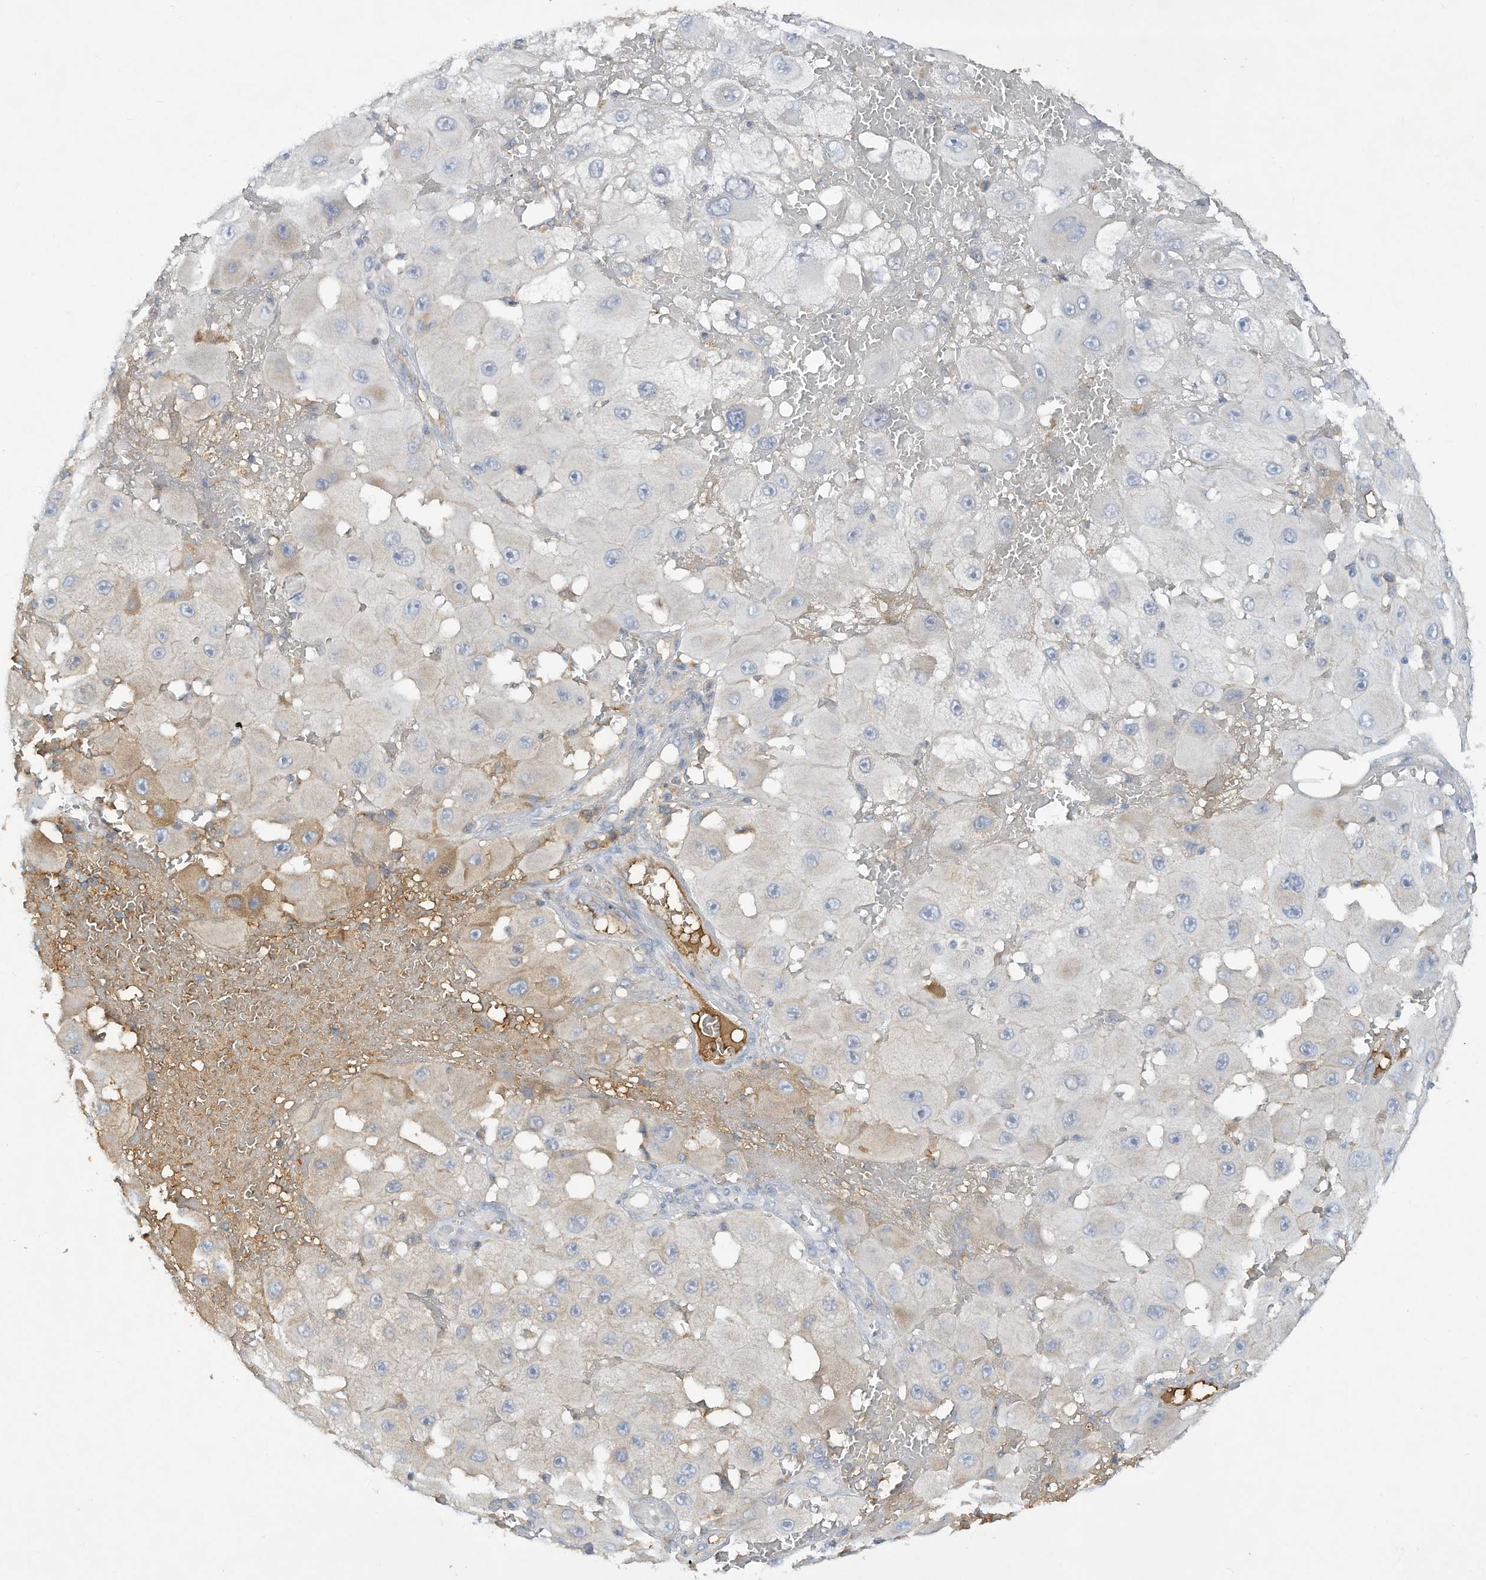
{"staining": {"intensity": "weak", "quantity": "25%-75%", "location": "cytoplasmic/membranous"}, "tissue": "melanoma", "cell_type": "Tumor cells", "image_type": "cancer", "snomed": [{"axis": "morphology", "description": "Malignant melanoma, NOS"}, {"axis": "topography", "description": "Skin"}], "caption": "A brown stain shows weak cytoplasmic/membranous expression of a protein in human melanoma tumor cells. The staining is performed using DAB brown chromogen to label protein expression. The nuclei are counter-stained blue using hematoxylin.", "gene": "HAS3", "patient": {"sex": "female", "age": 81}}